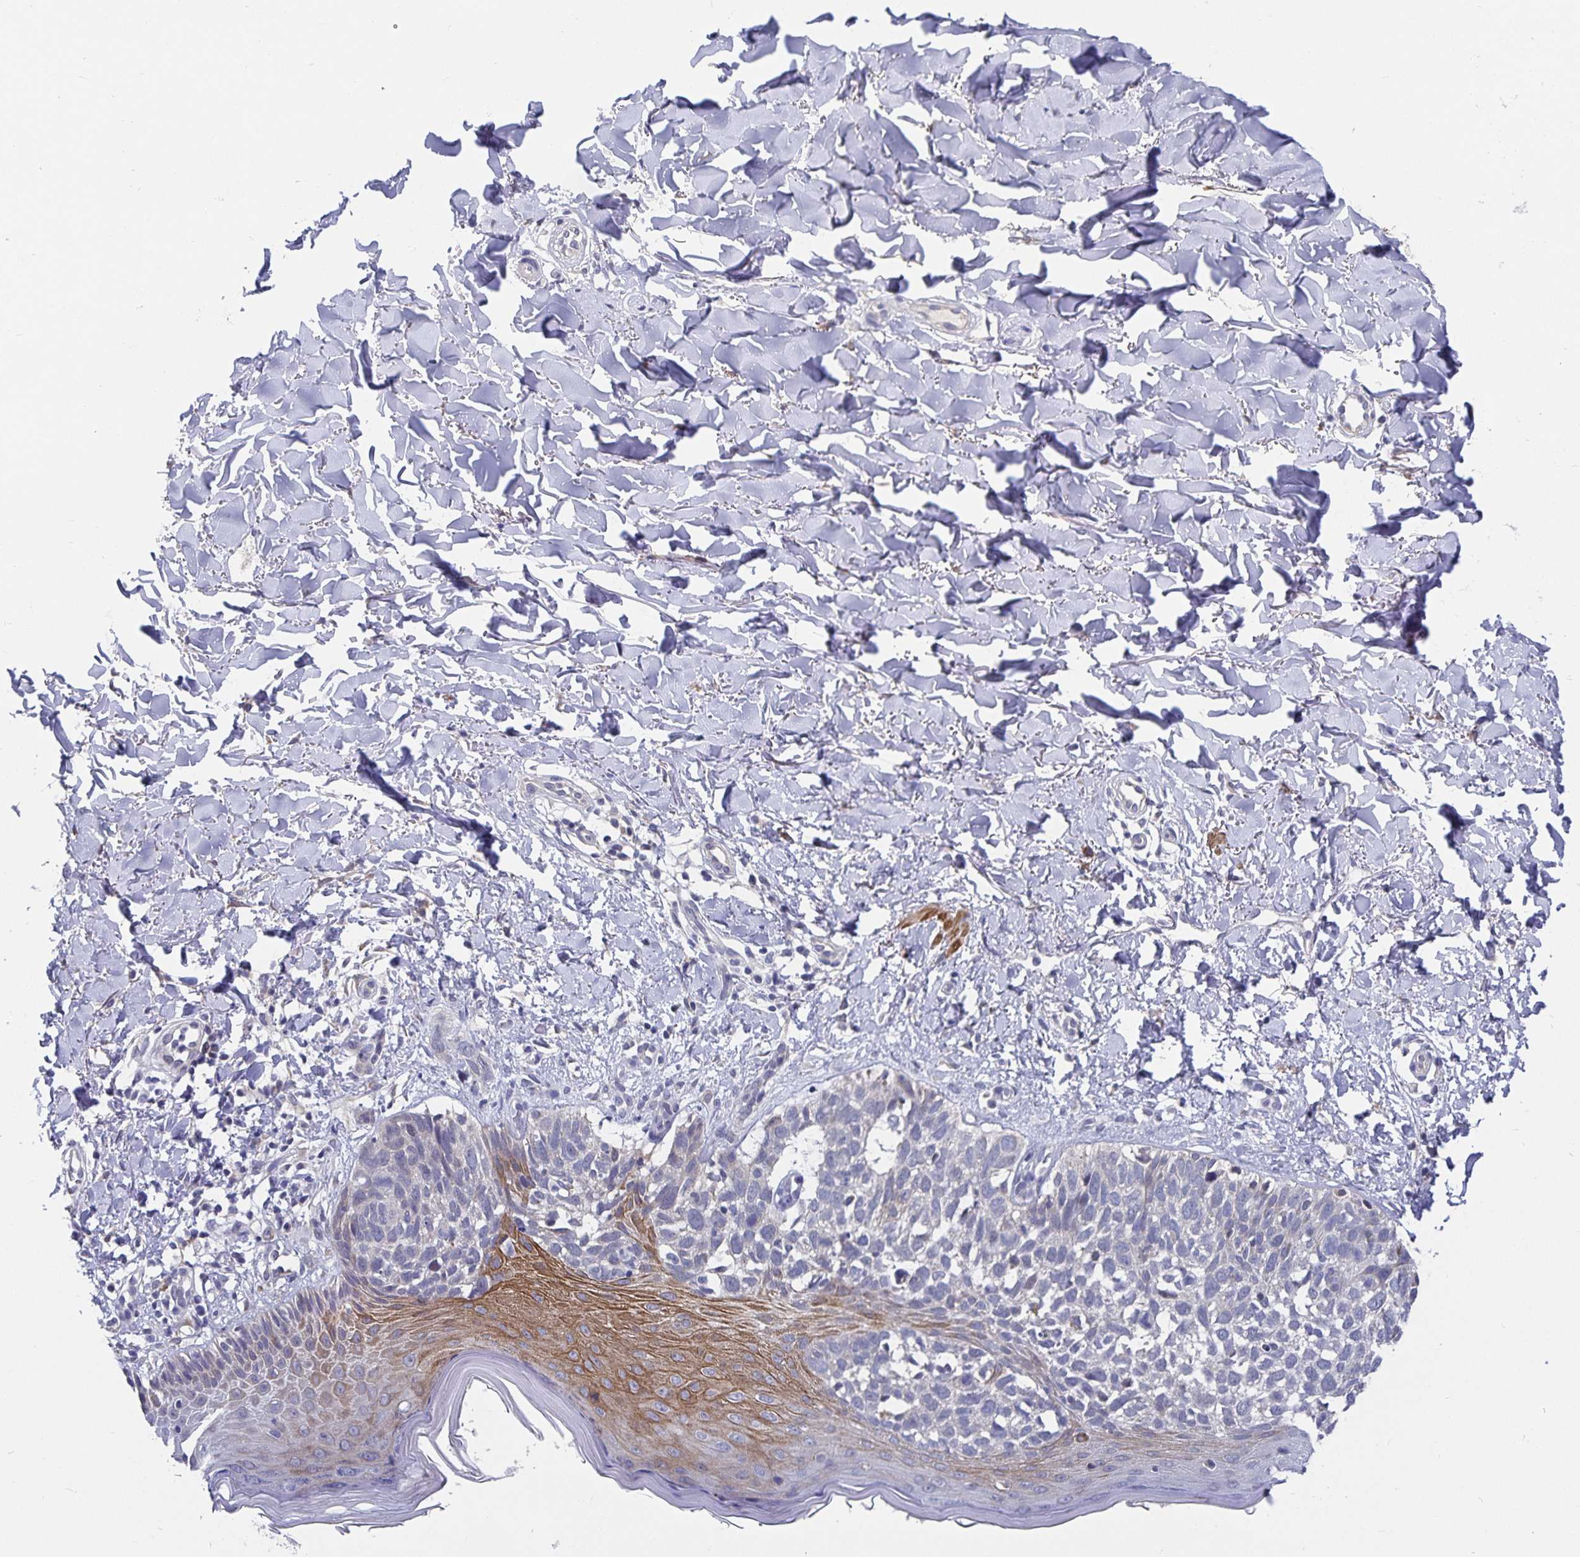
{"staining": {"intensity": "negative", "quantity": "none", "location": "none"}, "tissue": "skin cancer", "cell_type": "Tumor cells", "image_type": "cancer", "snomed": [{"axis": "morphology", "description": "Basal cell carcinoma"}, {"axis": "topography", "description": "Skin"}], "caption": "Immunohistochemistry micrograph of neoplastic tissue: basal cell carcinoma (skin) stained with DAB (3,3'-diaminobenzidine) reveals no significant protein staining in tumor cells.", "gene": "ZIK1", "patient": {"sex": "female", "age": 45}}